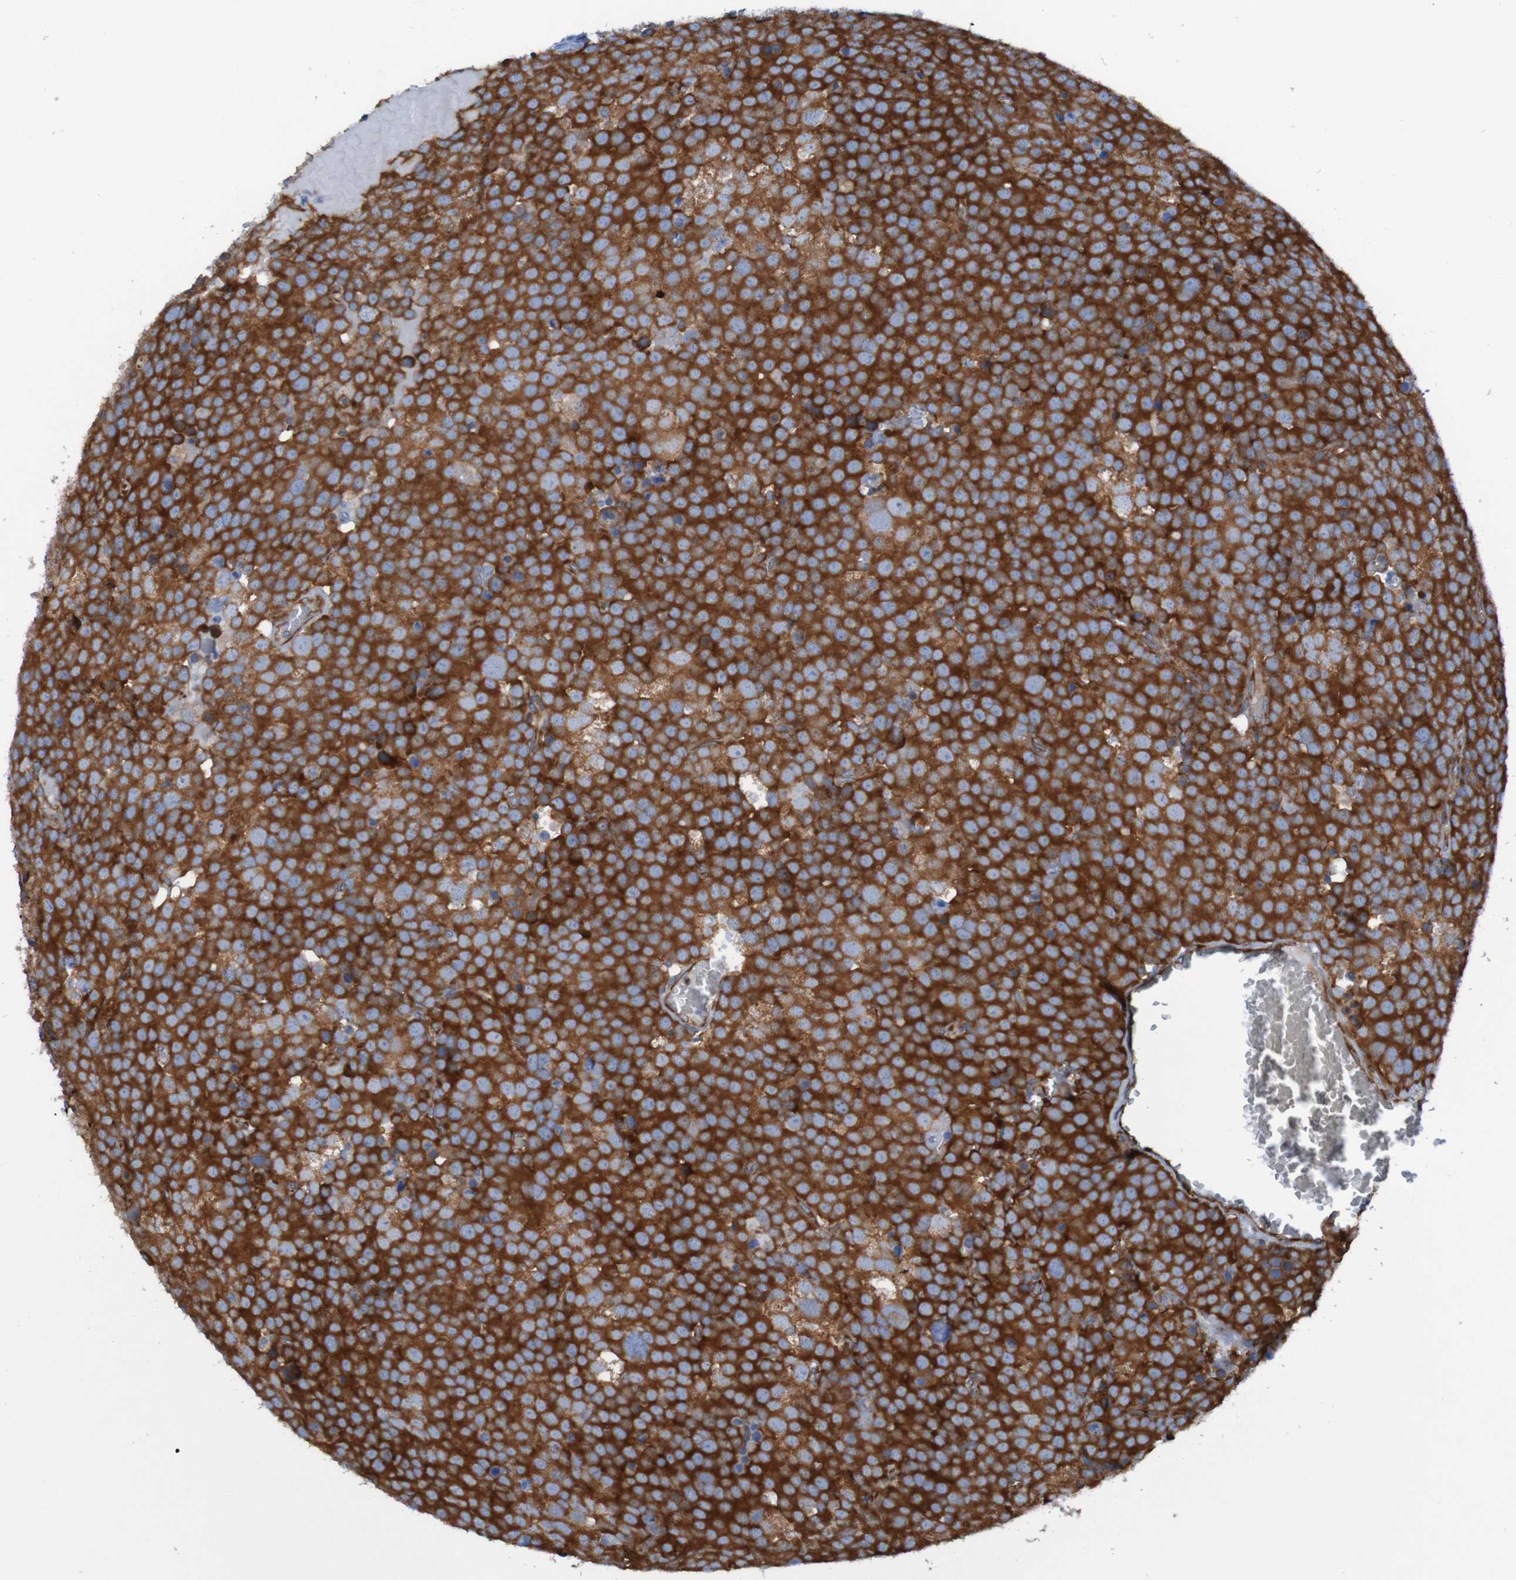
{"staining": {"intensity": "strong", "quantity": ">75%", "location": "cytoplasmic/membranous"}, "tissue": "testis cancer", "cell_type": "Tumor cells", "image_type": "cancer", "snomed": [{"axis": "morphology", "description": "Seminoma, NOS"}, {"axis": "topography", "description": "Testis"}], "caption": "Human testis cancer (seminoma) stained for a protein (brown) shows strong cytoplasmic/membranous positive staining in about >75% of tumor cells.", "gene": "RPL10", "patient": {"sex": "male", "age": 71}}